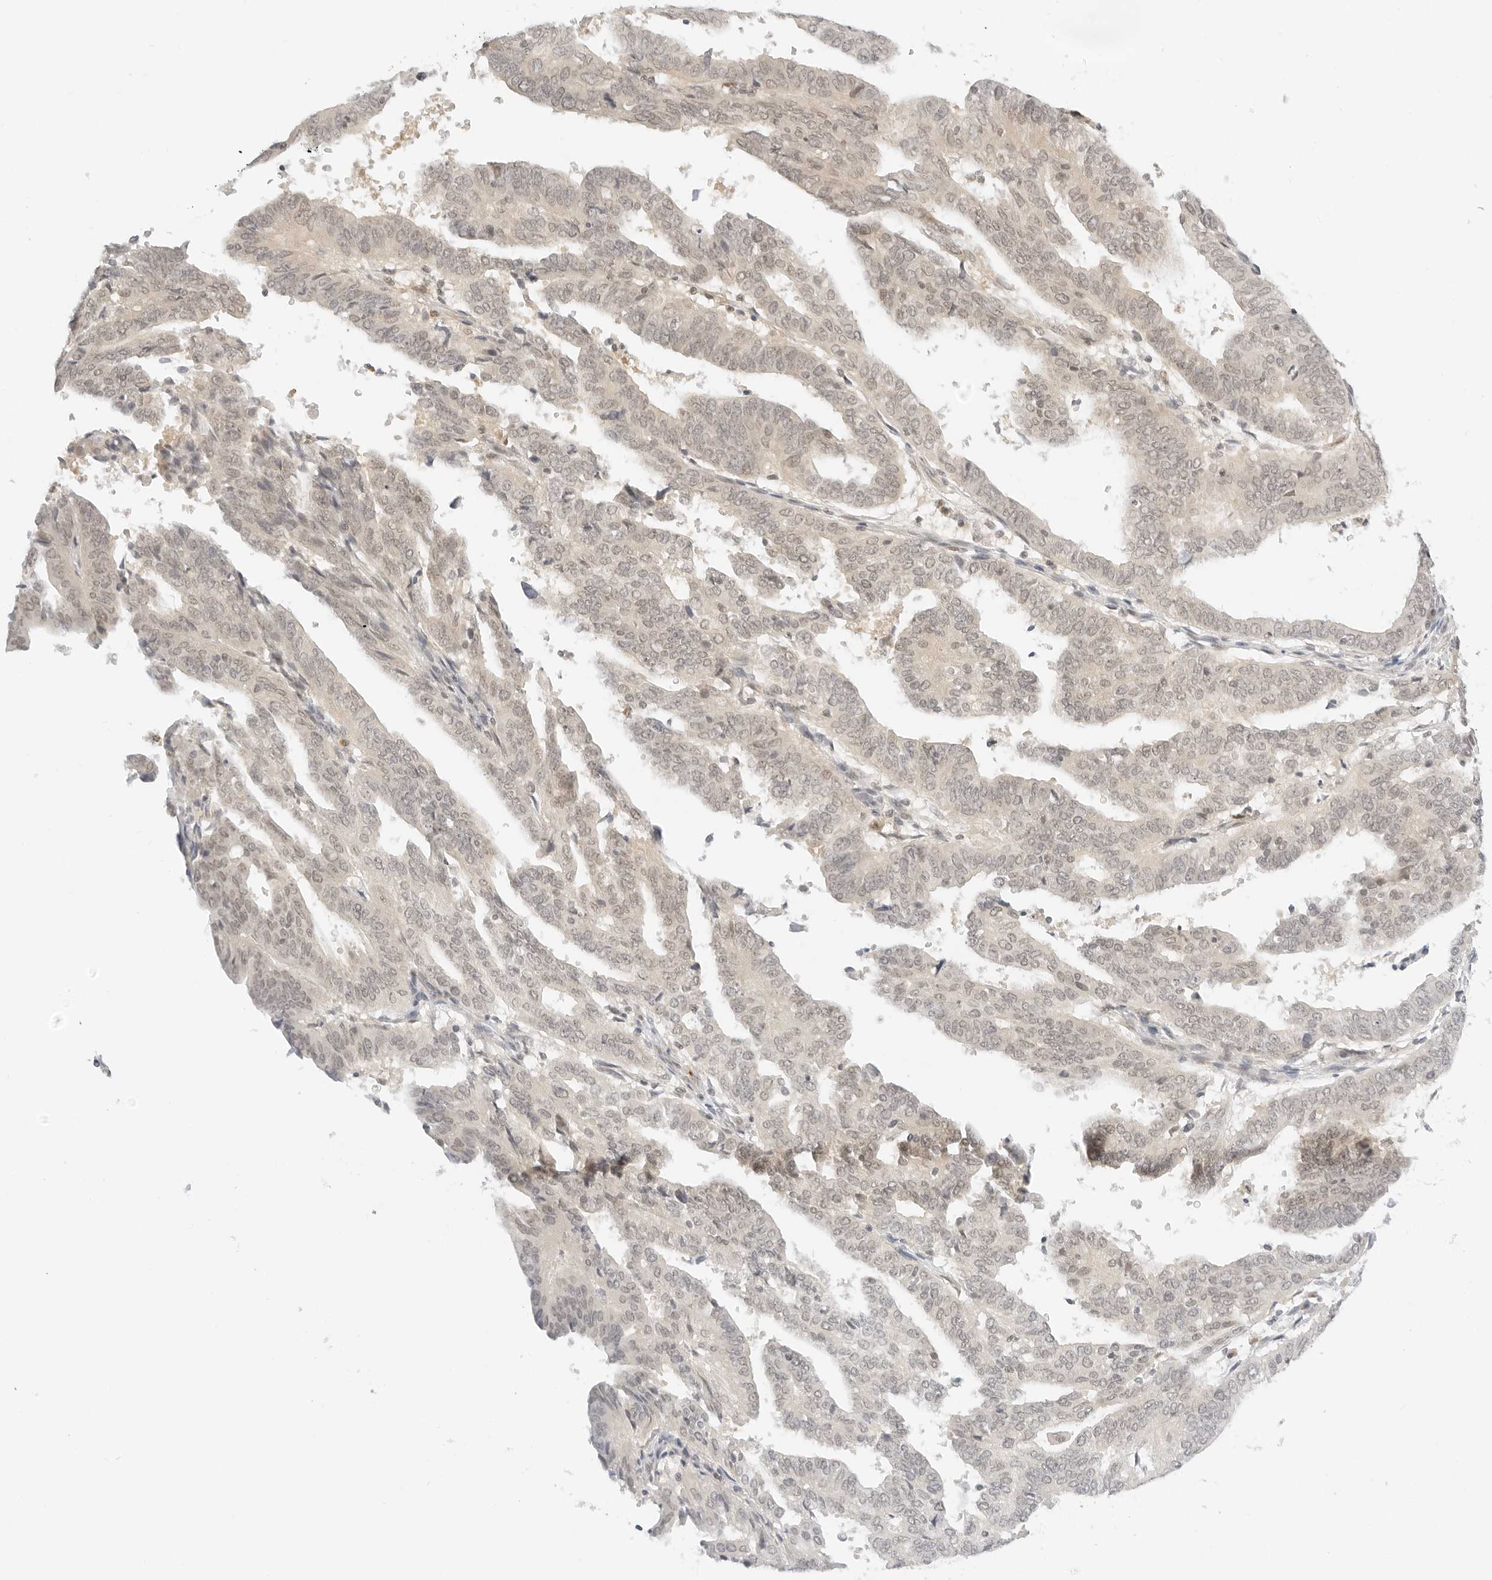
{"staining": {"intensity": "negative", "quantity": "none", "location": "none"}, "tissue": "endometrial cancer", "cell_type": "Tumor cells", "image_type": "cancer", "snomed": [{"axis": "morphology", "description": "Adenocarcinoma, NOS"}, {"axis": "topography", "description": "Uterus"}], "caption": "This is an immunohistochemistry photomicrograph of endometrial adenocarcinoma. There is no expression in tumor cells.", "gene": "POLR3C", "patient": {"sex": "female", "age": 77}}